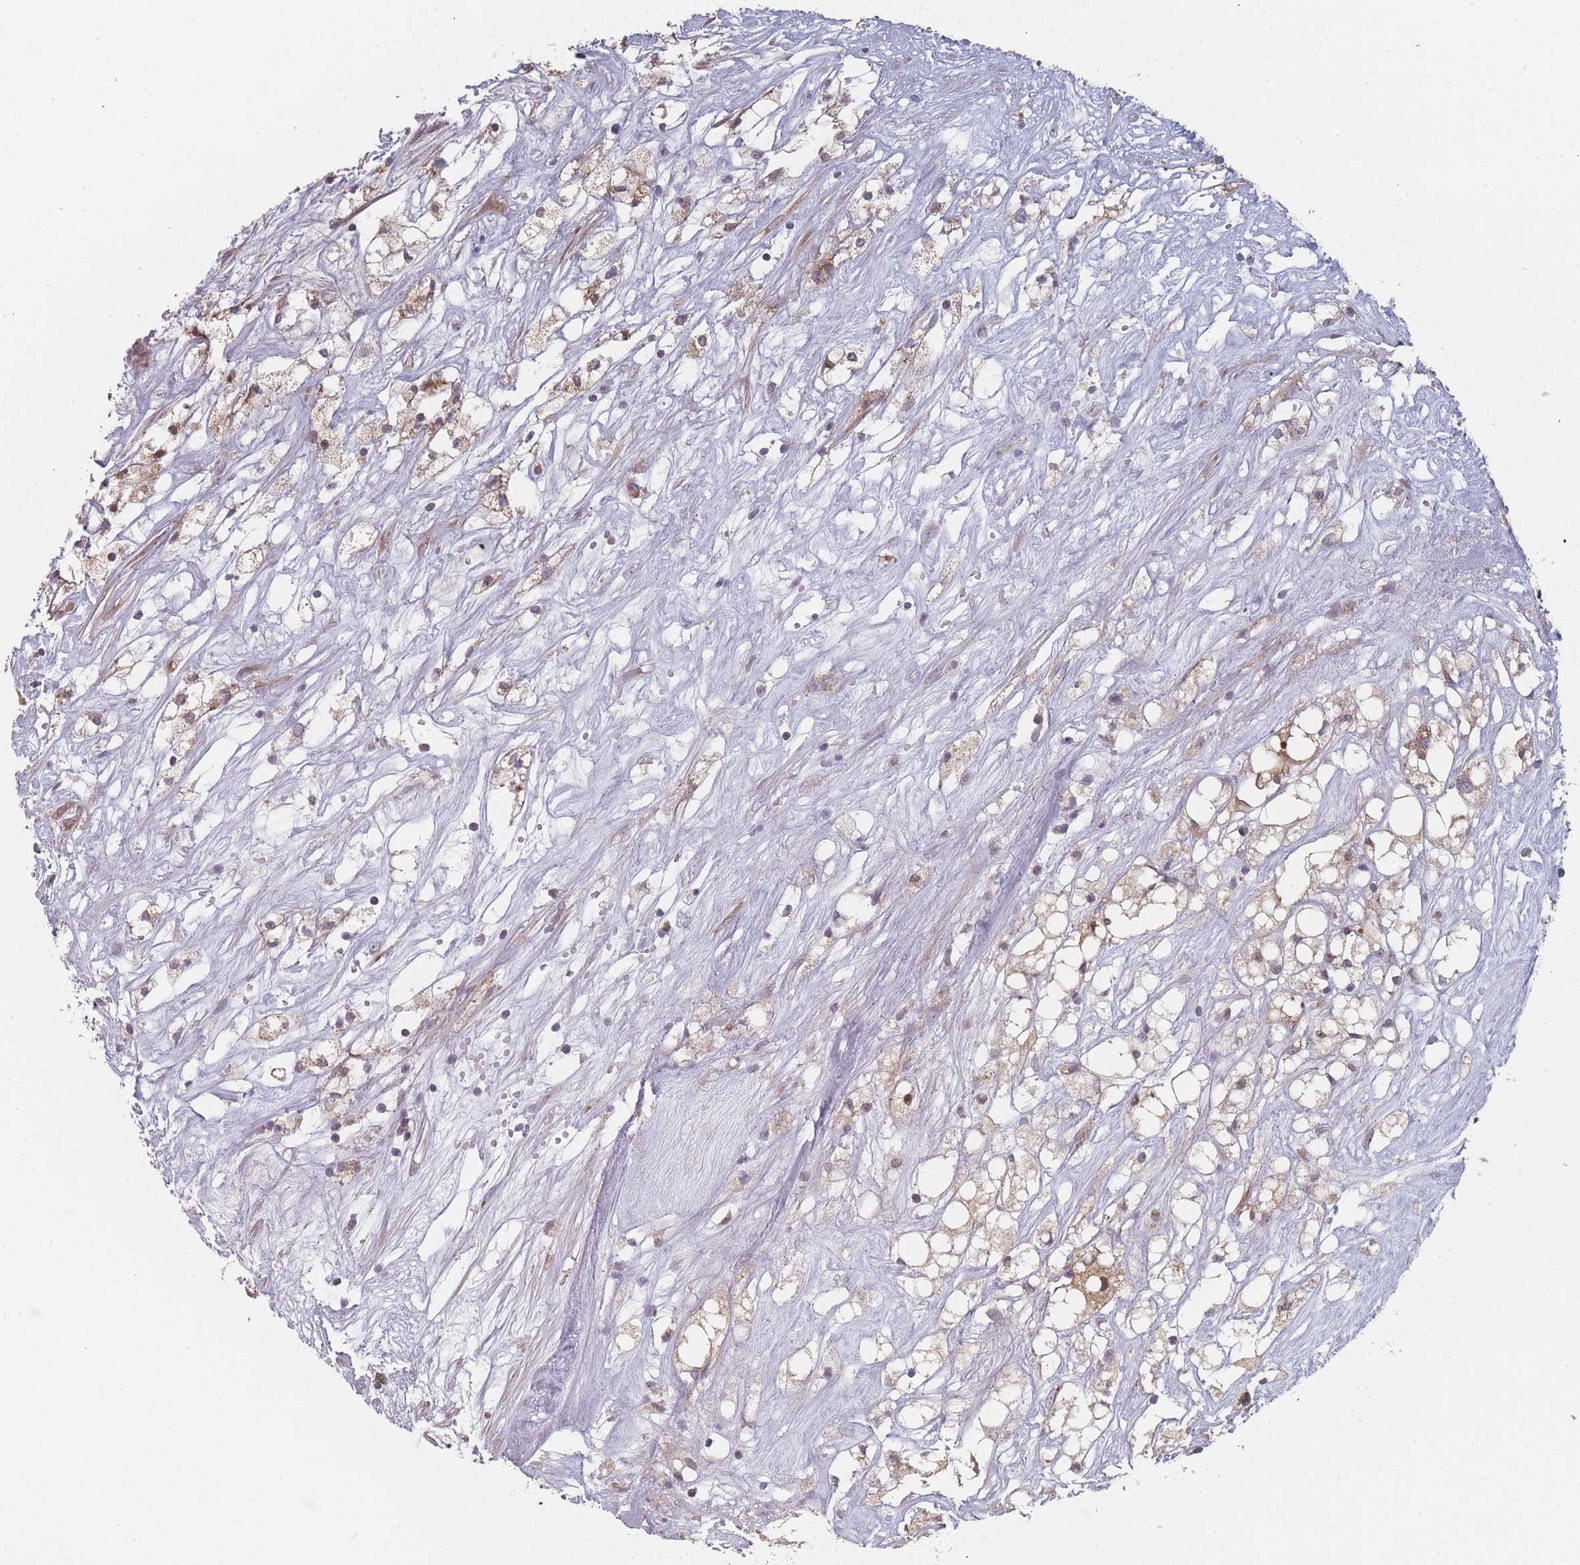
{"staining": {"intensity": "weak", "quantity": "<25%", "location": "cytoplasmic/membranous"}, "tissue": "renal cancer", "cell_type": "Tumor cells", "image_type": "cancer", "snomed": [{"axis": "morphology", "description": "Adenocarcinoma, NOS"}, {"axis": "topography", "description": "Kidney"}], "caption": "Immunohistochemical staining of human renal cancer (adenocarcinoma) displays no significant positivity in tumor cells.", "gene": "PSMB3", "patient": {"sex": "male", "age": 59}}